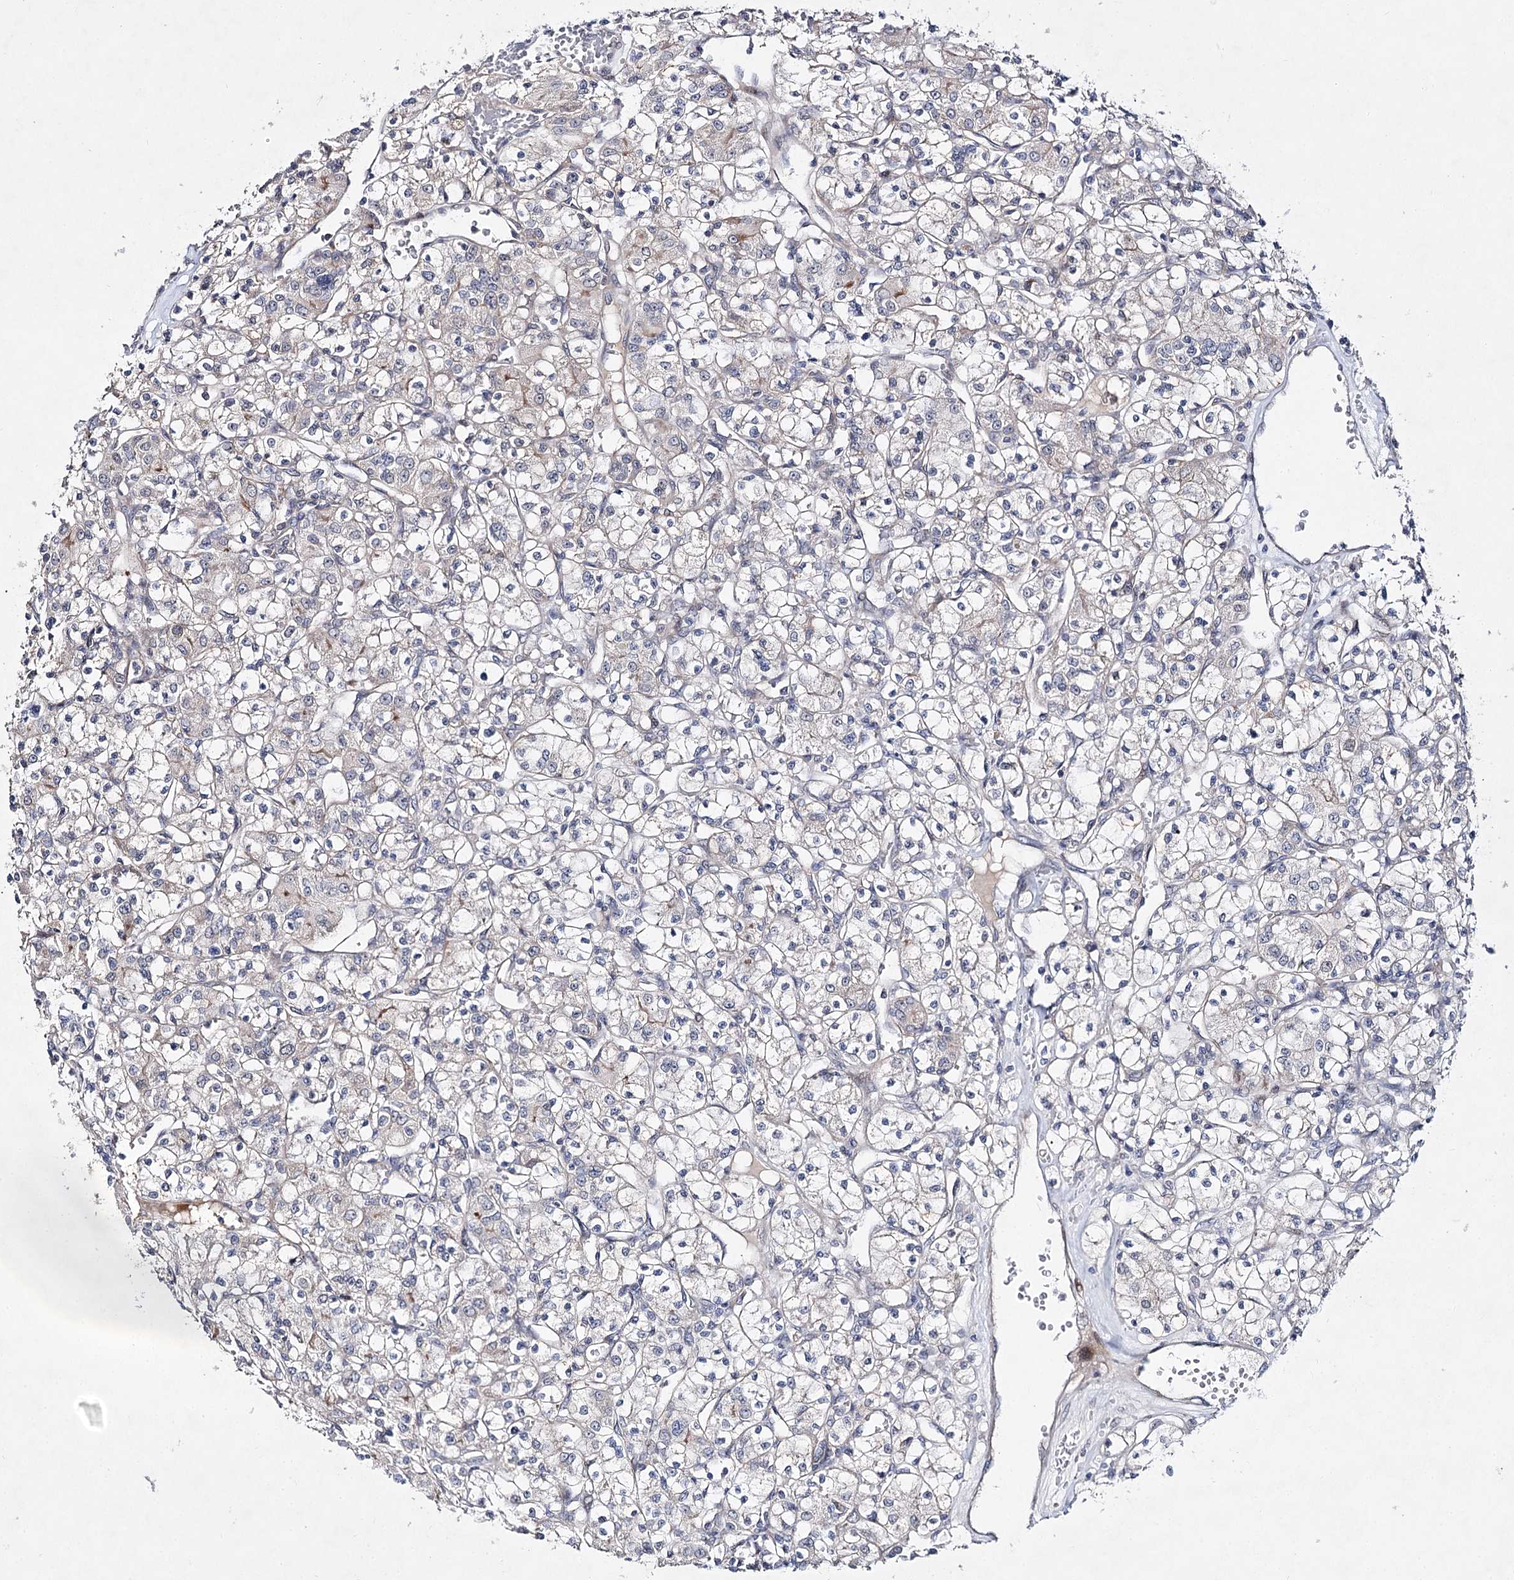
{"staining": {"intensity": "negative", "quantity": "none", "location": "none"}, "tissue": "renal cancer", "cell_type": "Tumor cells", "image_type": "cancer", "snomed": [{"axis": "morphology", "description": "Adenocarcinoma, NOS"}, {"axis": "topography", "description": "Kidney"}], "caption": "A photomicrograph of renal adenocarcinoma stained for a protein reveals no brown staining in tumor cells.", "gene": "ARHGAP32", "patient": {"sex": "female", "age": 59}}